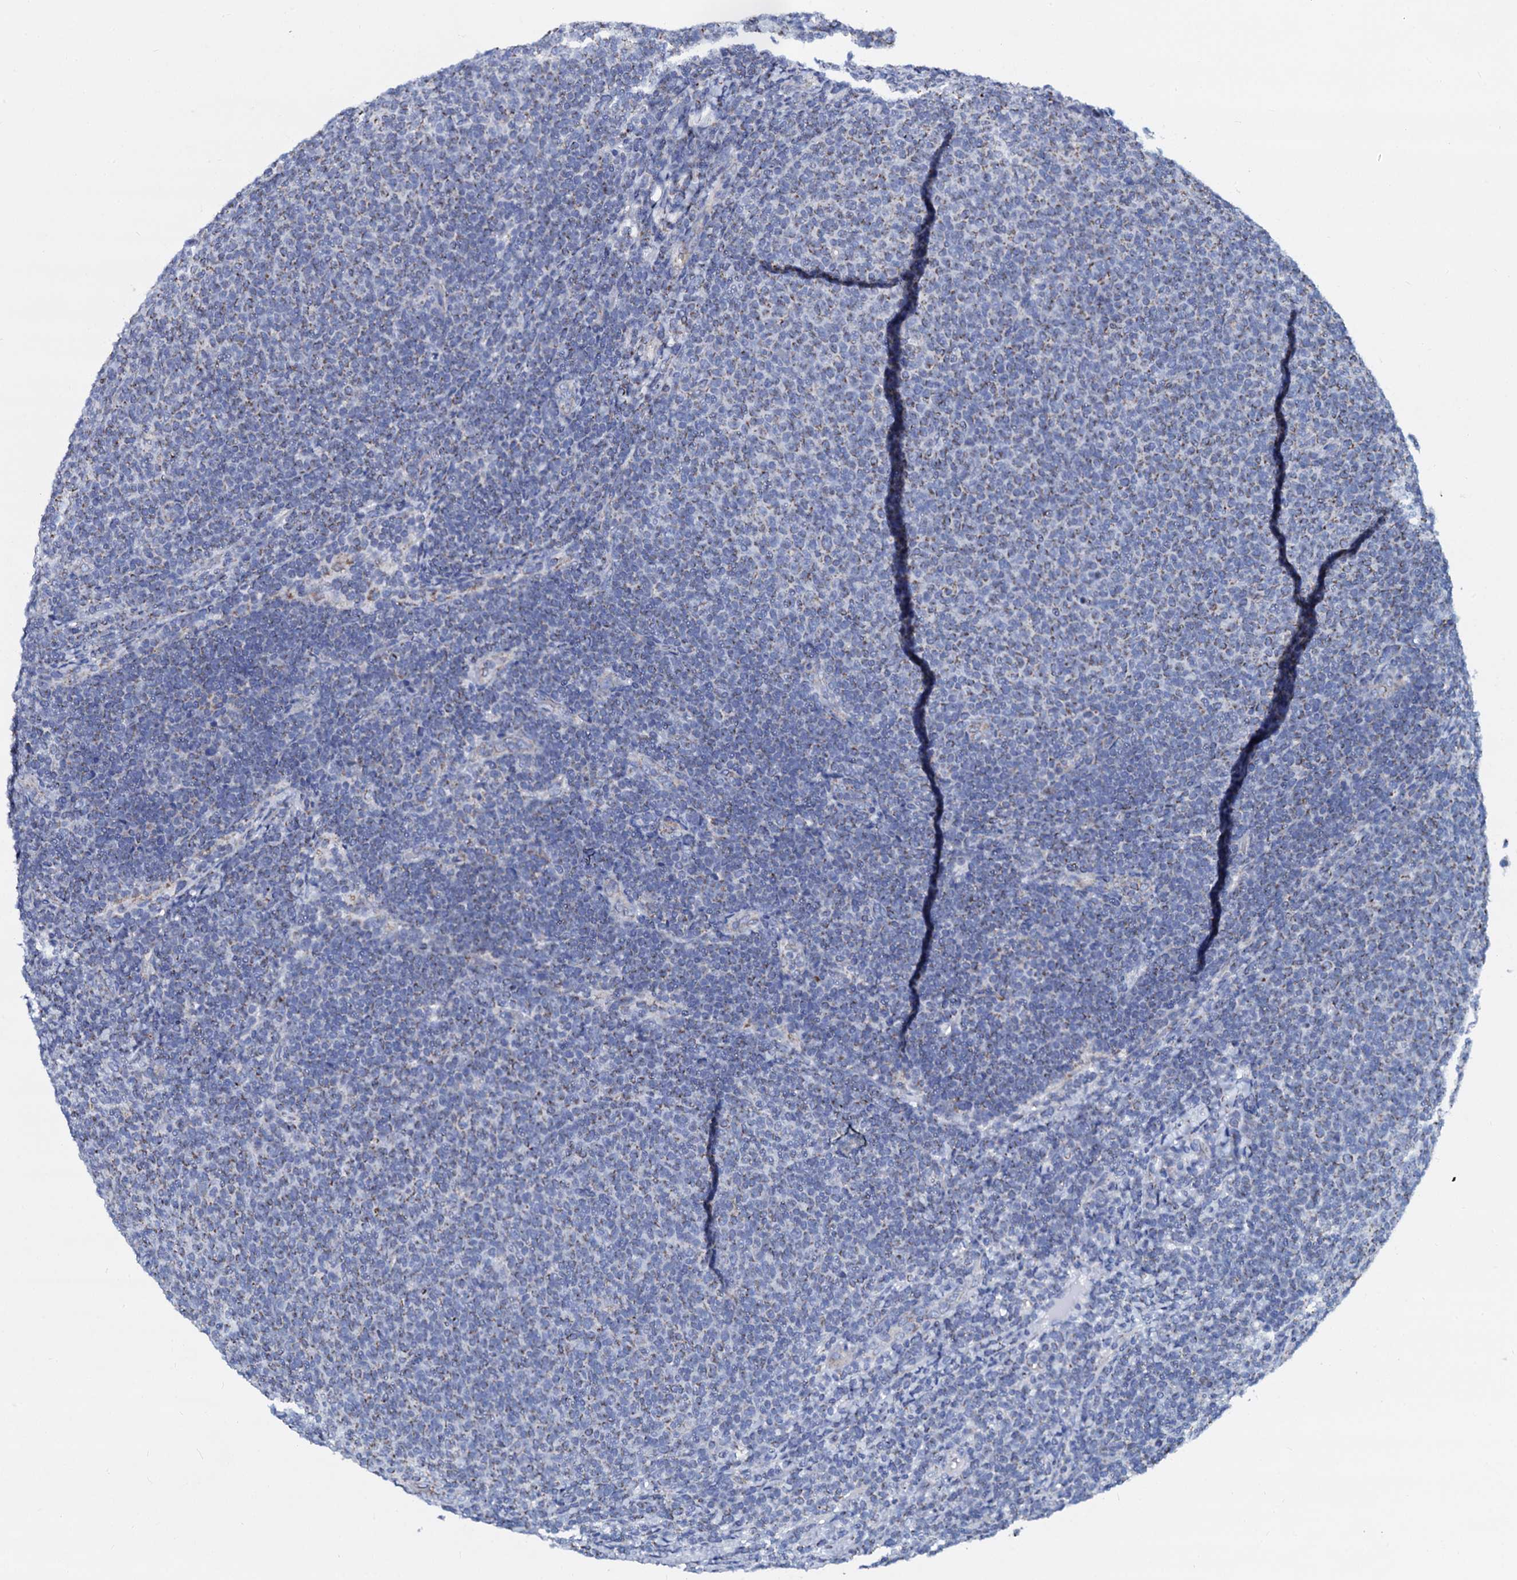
{"staining": {"intensity": "negative", "quantity": "none", "location": "none"}, "tissue": "lymphoma", "cell_type": "Tumor cells", "image_type": "cancer", "snomed": [{"axis": "morphology", "description": "Malignant lymphoma, non-Hodgkin's type, Low grade"}, {"axis": "topography", "description": "Lymph node"}], "caption": "Tumor cells are negative for protein expression in human low-grade malignant lymphoma, non-Hodgkin's type.", "gene": "SLC37A4", "patient": {"sex": "male", "age": 66}}